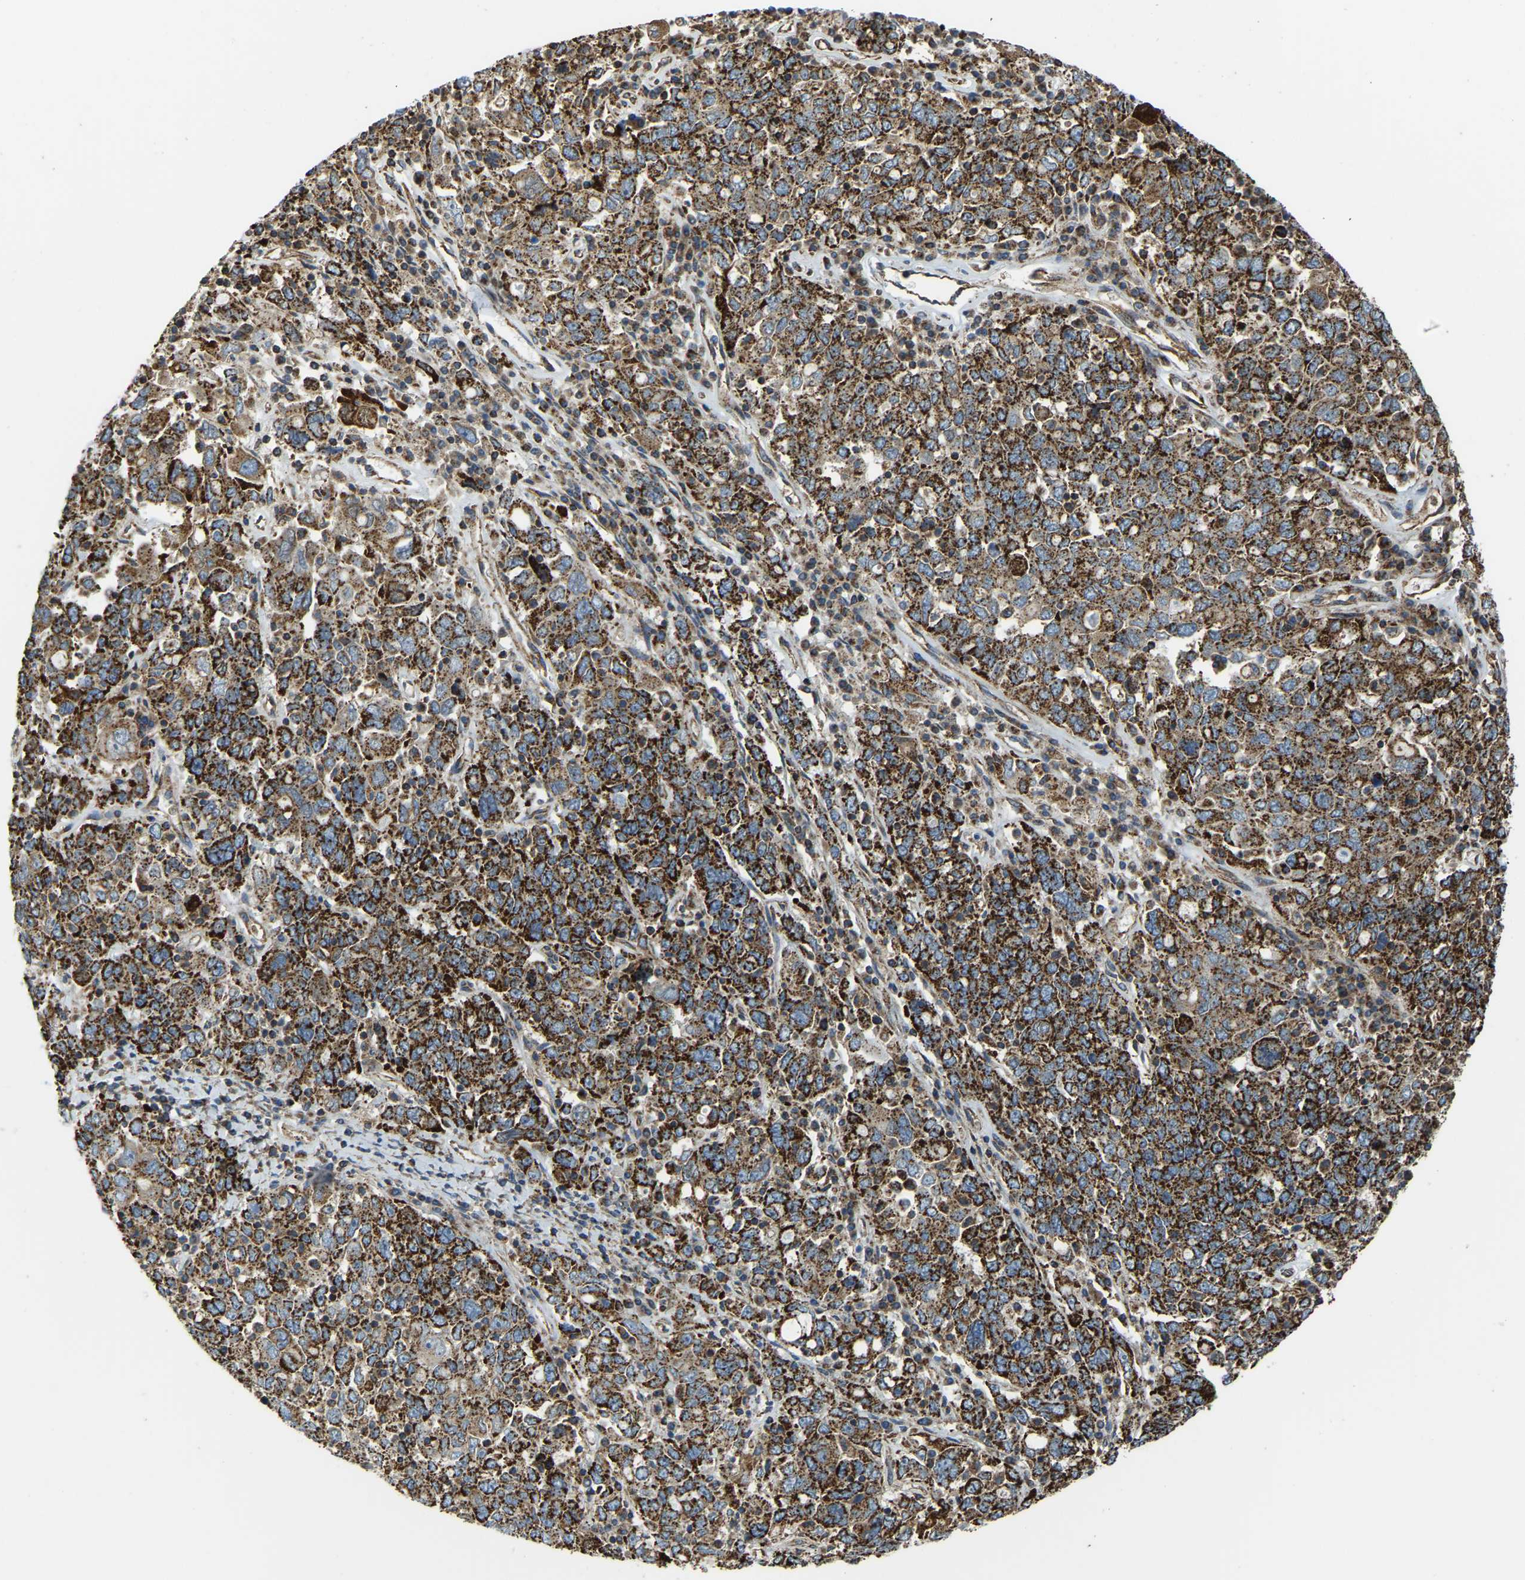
{"staining": {"intensity": "strong", "quantity": ">75%", "location": "cytoplasmic/membranous"}, "tissue": "ovarian cancer", "cell_type": "Tumor cells", "image_type": "cancer", "snomed": [{"axis": "morphology", "description": "Carcinoma, endometroid"}, {"axis": "topography", "description": "Ovary"}], "caption": "High-magnification brightfield microscopy of ovarian cancer stained with DAB (brown) and counterstained with hematoxylin (blue). tumor cells exhibit strong cytoplasmic/membranous positivity is seen in approximately>75% of cells.", "gene": "PSMD7", "patient": {"sex": "female", "age": 62}}